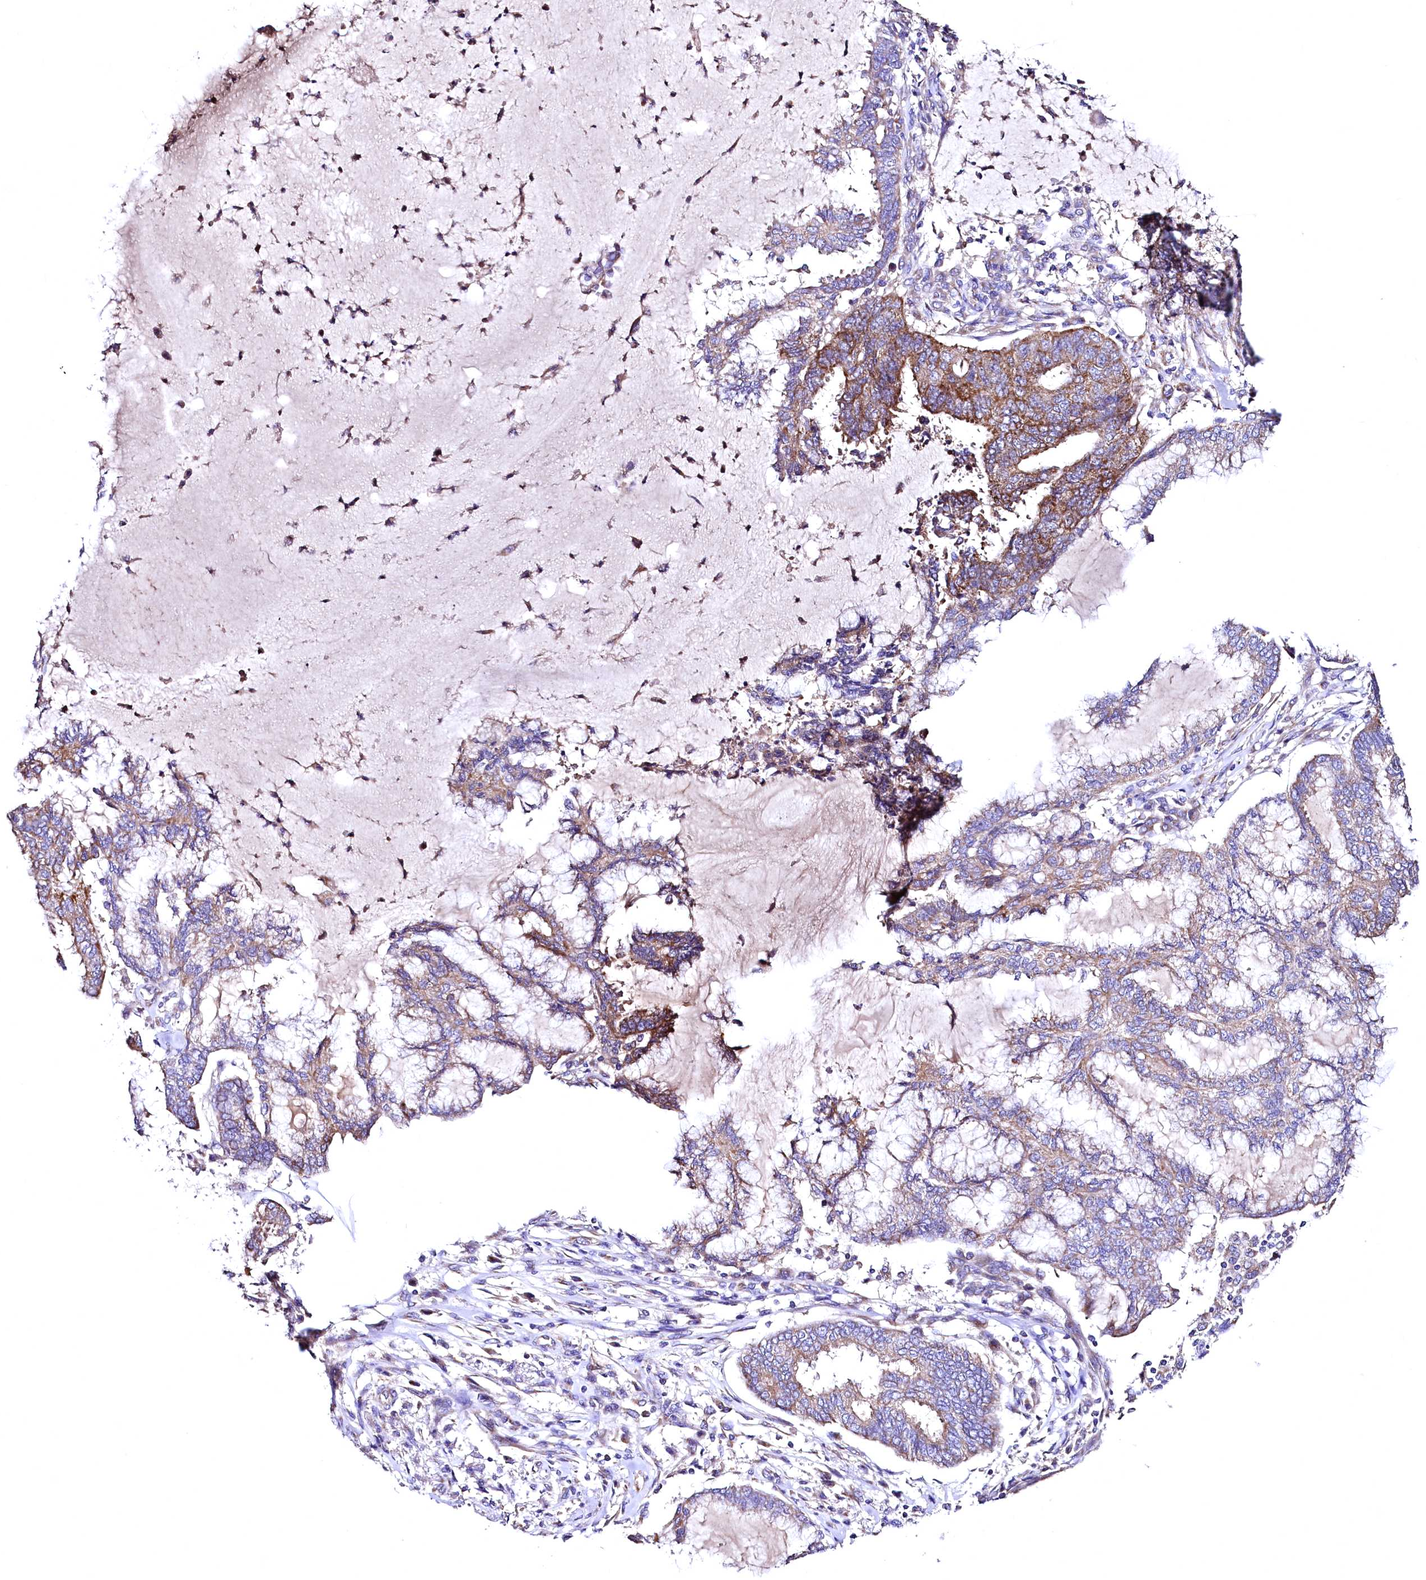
{"staining": {"intensity": "moderate", "quantity": "25%-75%", "location": "cytoplasmic/membranous"}, "tissue": "endometrial cancer", "cell_type": "Tumor cells", "image_type": "cancer", "snomed": [{"axis": "morphology", "description": "Adenocarcinoma, NOS"}, {"axis": "topography", "description": "Endometrium"}], "caption": "Endometrial cancer (adenocarcinoma) tissue demonstrates moderate cytoplasmic/membranous staining in about 25%-75% of tumor cells", "gene": "MRPL57", "patient": {"sex": "female", "age": 86}}